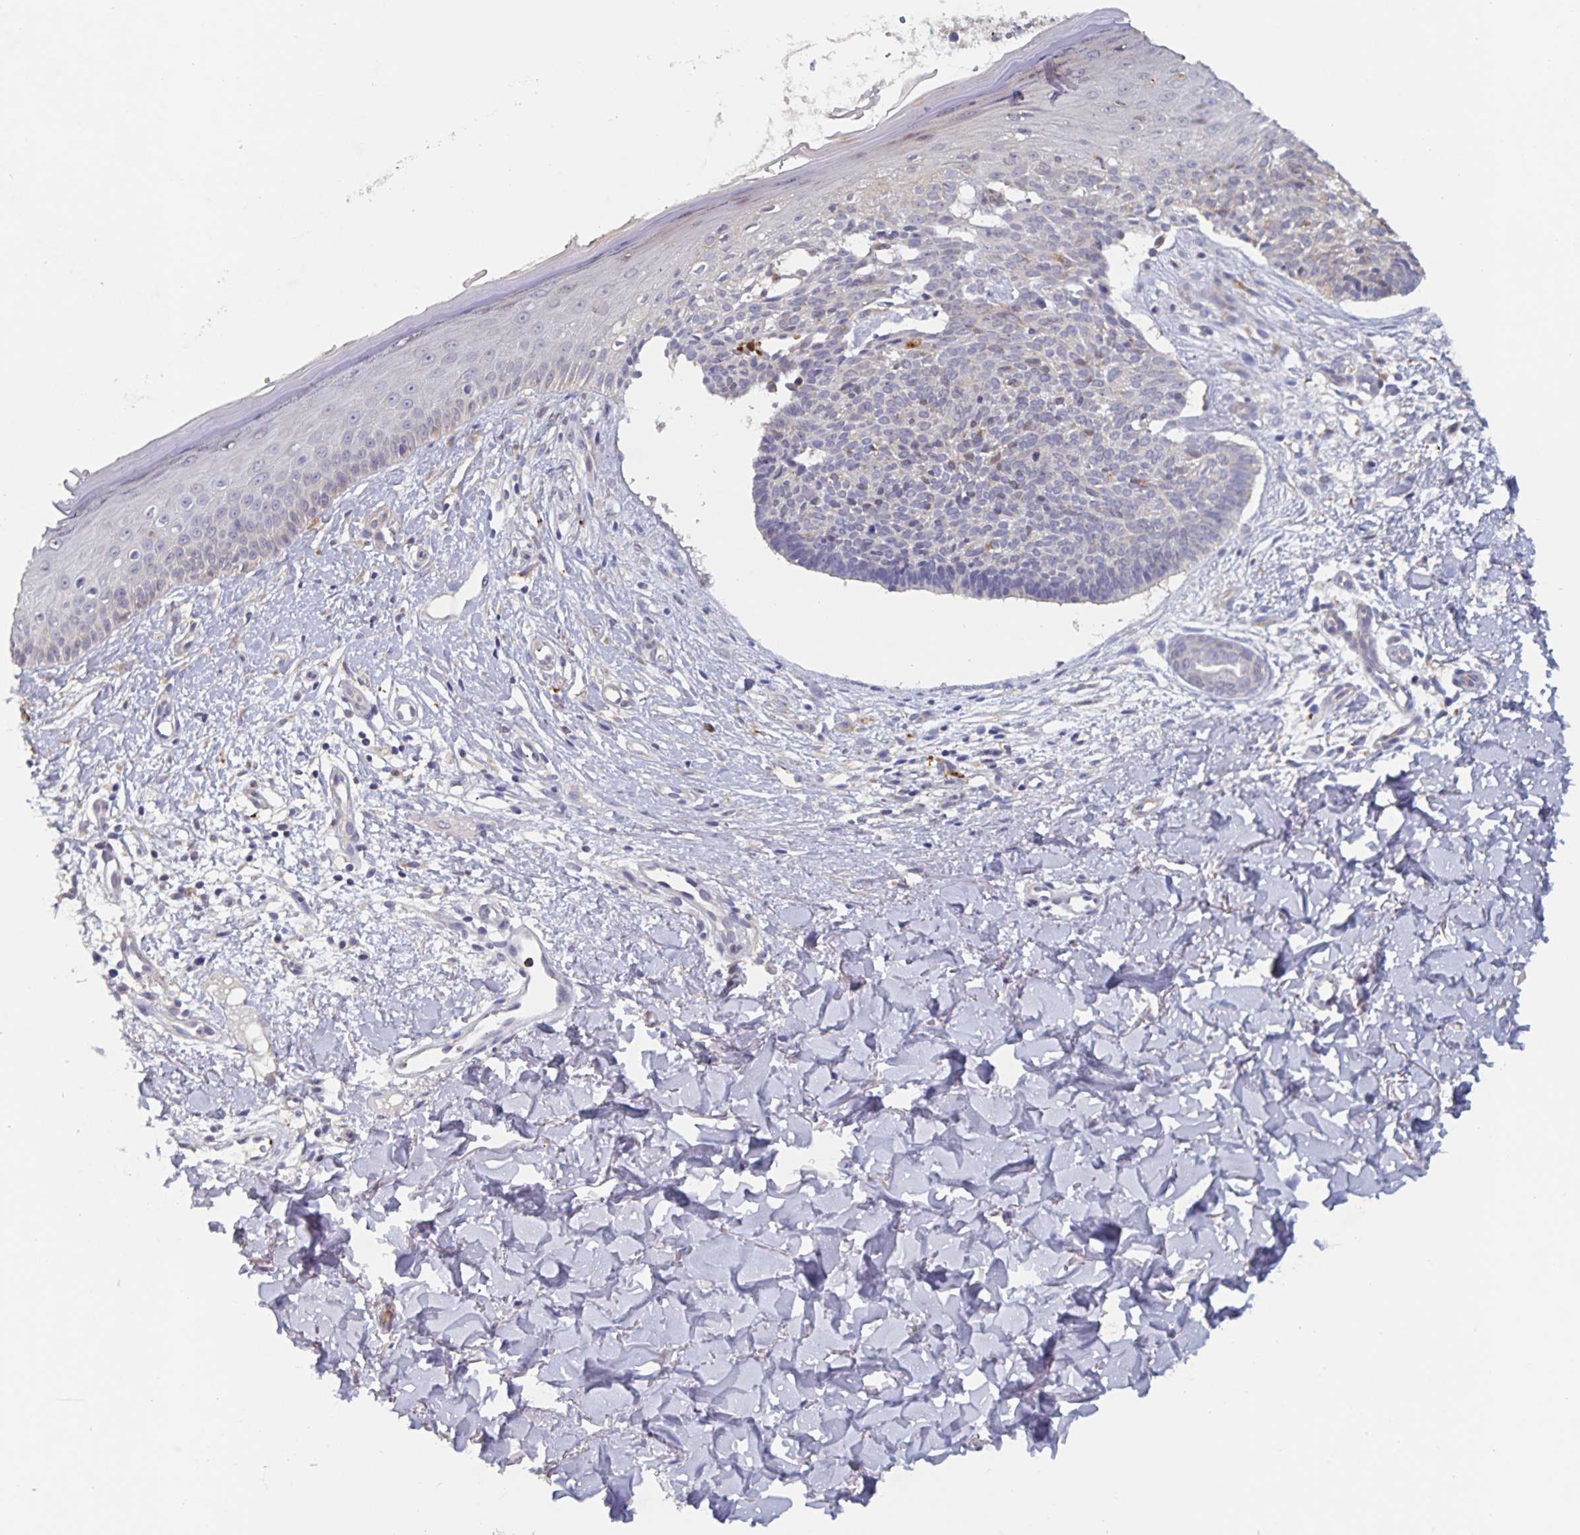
{"staining": {"intensity": "negative", "quantity": "none", "location": "none"}, "tissue": "skin cancer", "cell_type": "Tumor cells", "image_type": "cancer", "snomed": [{"axis": "morphology", "description": "Basal cell carcinoma"}, {"axis": "topography", "description": "Skin"}], "caption": "A histopathology image of skin cancer (basal cell carcinoma) stained for a protein reveals no brown staining in tumor cells.", "gene": "CDC42BPG", "patient": {"sex": "male", "age": 51}}